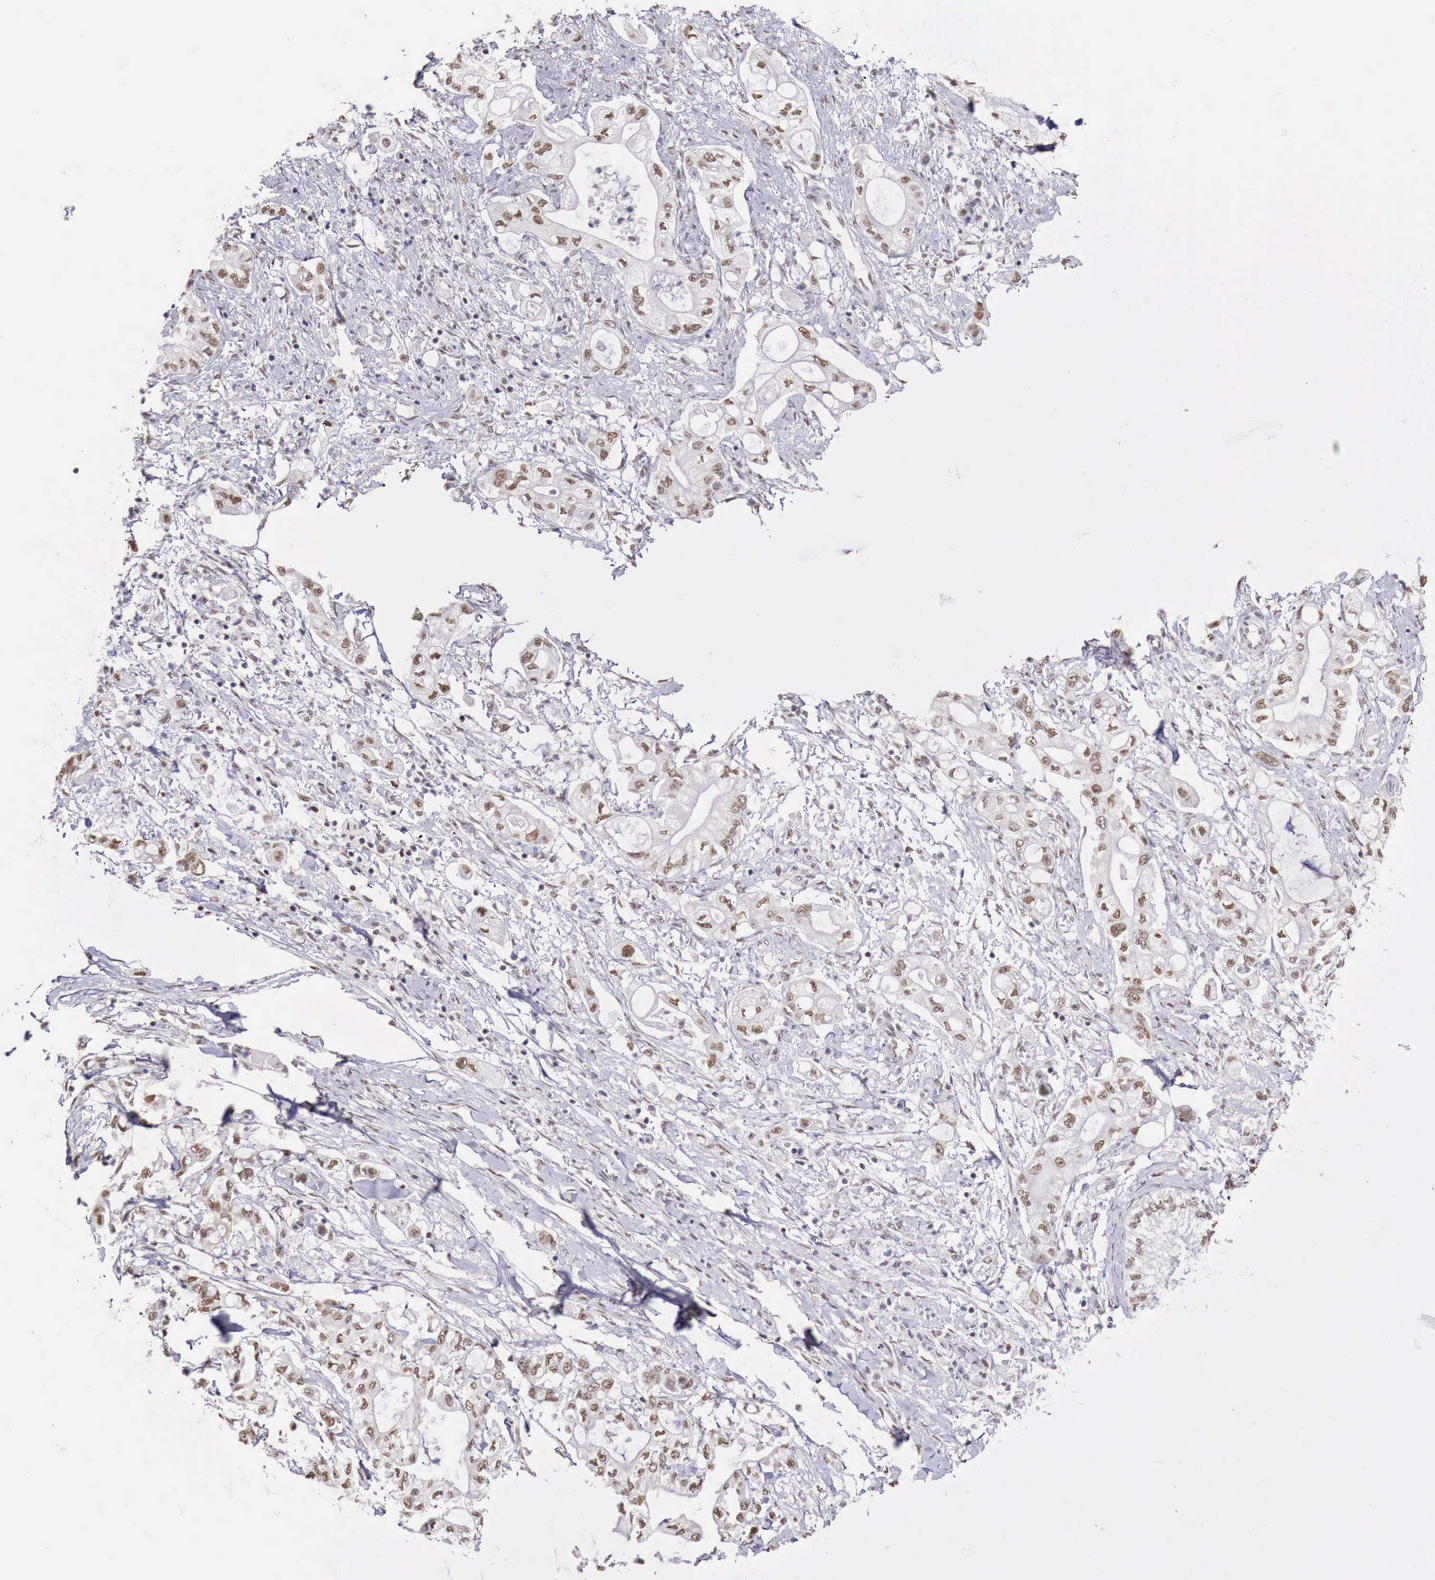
{"staining": {"intensity": "weak", "quantity": "25%-75%", "location": "nuclear"}, "tissue": "pancreatic cancer", "cell_type": "Tumor cells", "image_type": "cancer", "snomed": [{"axis": "morphology", "description": "Adenocarcinoma, NOS"}, {"axis": "topography", "description": "Pancreas"}], "caption": "Weak nuclear expression for a protein is identified in approximately 25%-75% of tumor cells of pancreatic cancer using immunohistochemistry (IHC).", "gene": "FOXP2", "patient": {"sex": "male", "age": 79}}